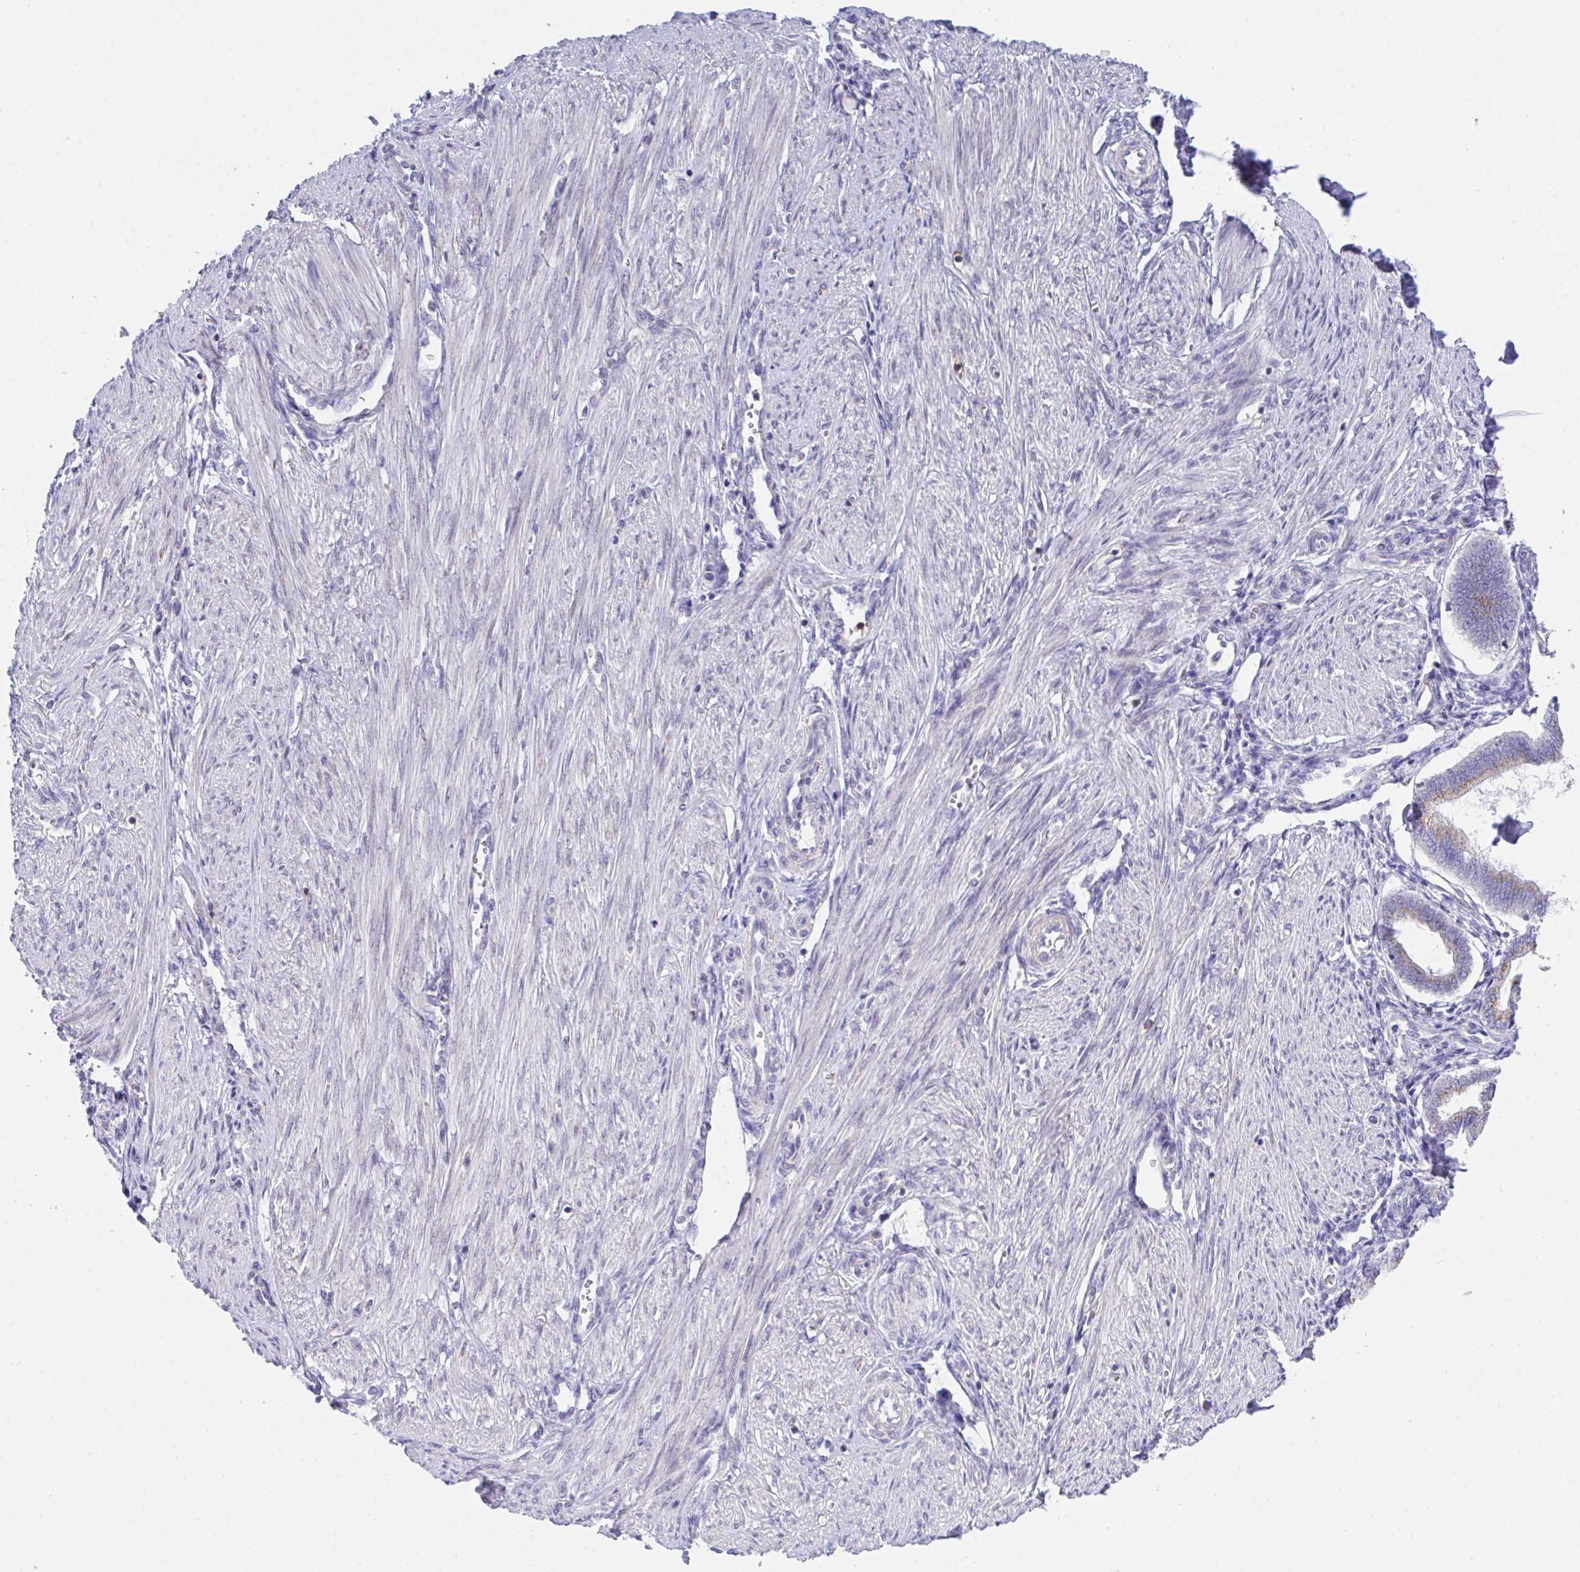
{"staining": {"intensity": "negative", "quantity": "none", "location": "none"}, "tissue": "endometrium", "cell_type": "Cells in endometrial stroma", "image_type": "normal", "snomed": [{"axis": "morphology", "description": "Normal tissue, NOS"}, {"axis": "topography", "description": "Endometrium"}], "caption": "Immunohistochemical staining of normal endometrium exhibits no significant positivity in cells in endometrial stroma.", "gene": "MIA3", "patient": {"sex": "female", "age": 24}}